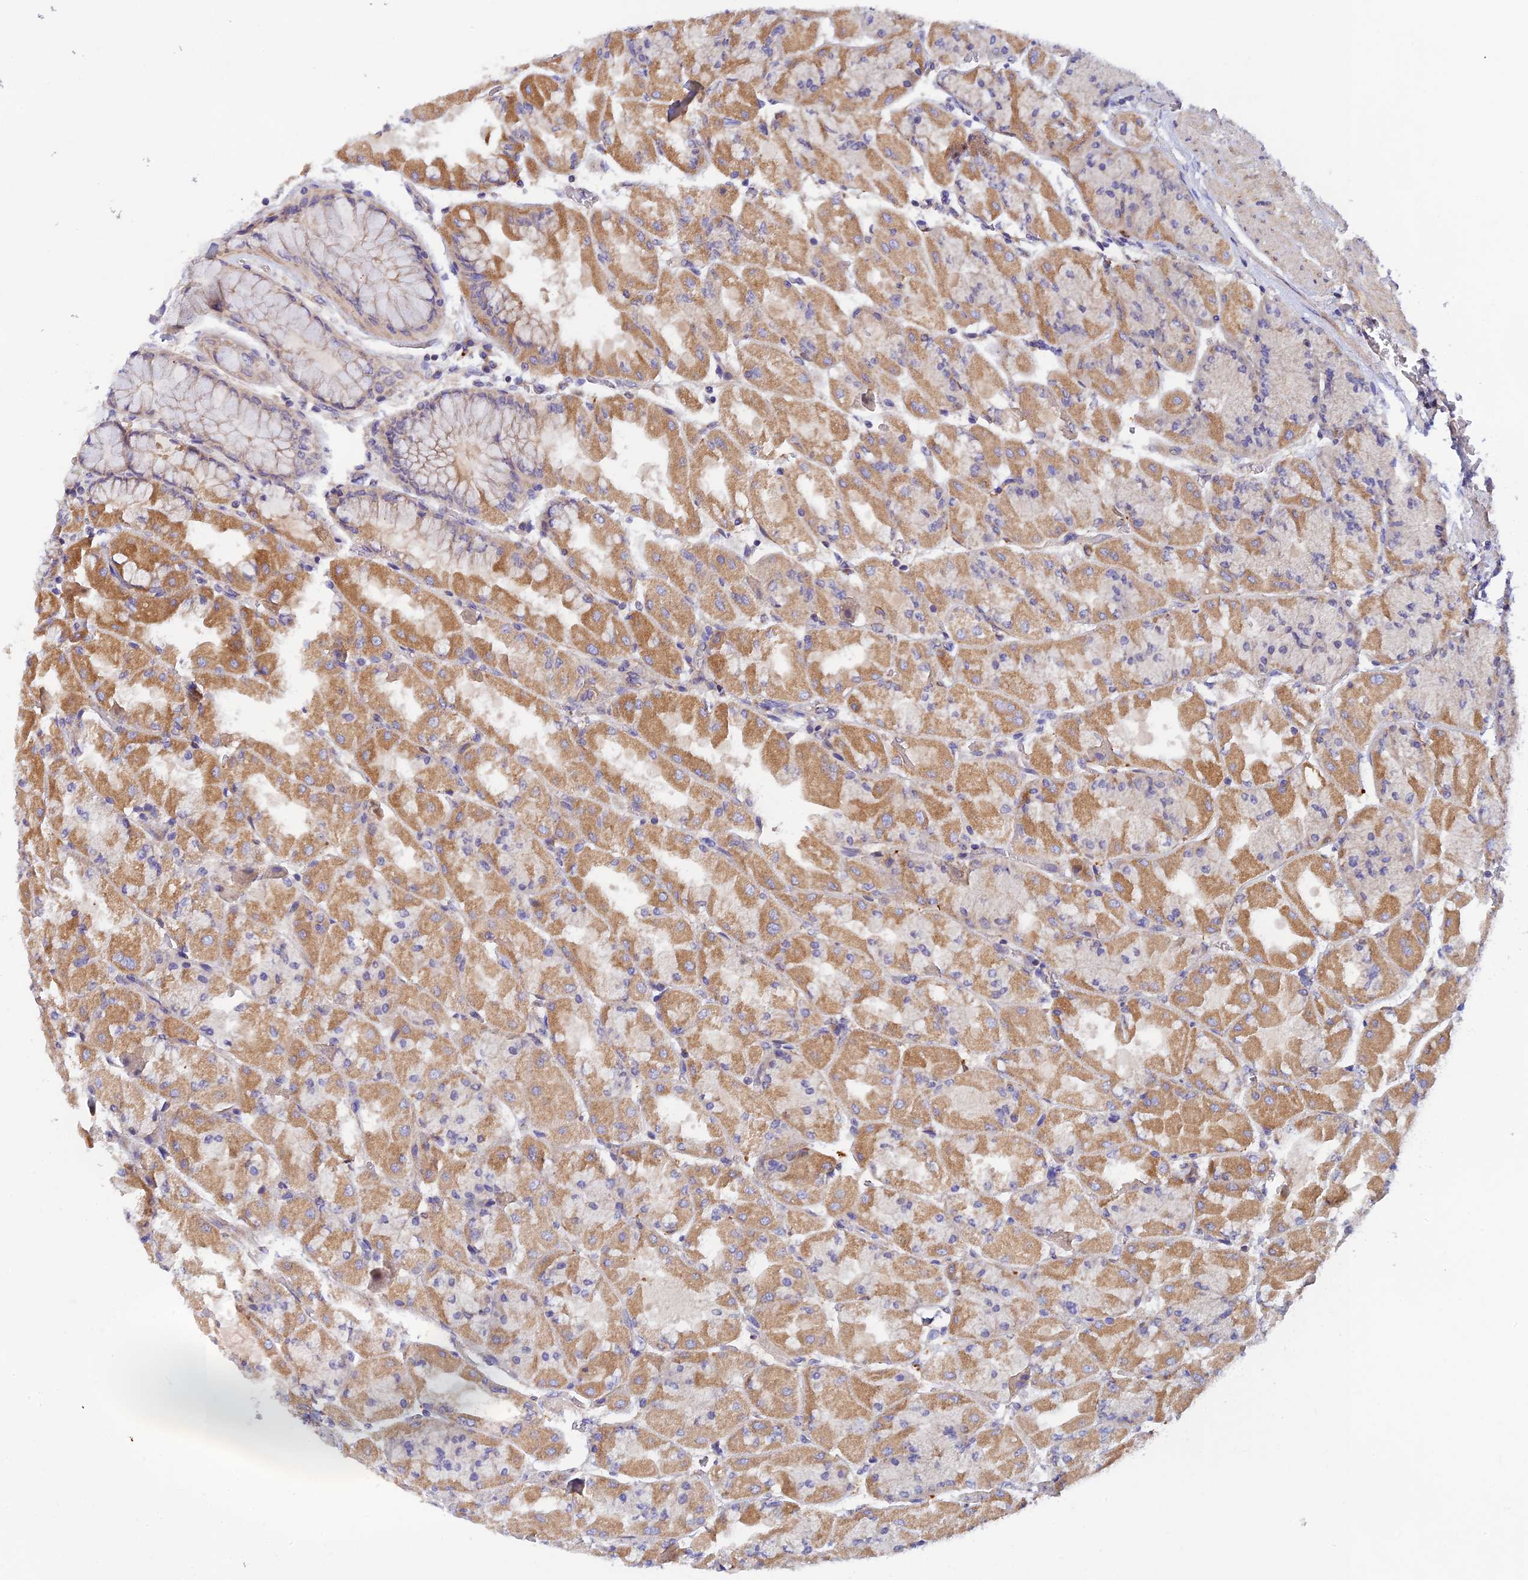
{"staining": {"intensity": "moderate", "quantity": ">75%", "location": "cytoplasmic/membranous"}, "tissue": "stomach", "cell_type": "Glandular cells", "image_type": "normal", "snomed": [{"axis": "morphology", "description": "Normal tissue, NOS"}, {"axis": "topography", "description": "Stomach"}], "caption": "IHC photomicrograph of unremarkable stomach: stomach stained using immunohistochemistry displays medium levels of moderate protein expression localized specifically in the cytoplasmic/membranous of glandular cells, appearing as a cytoplasmic/membranous brown color.", "gene": "RANBP6", "patient": {"sex": "female", "age": 61}}